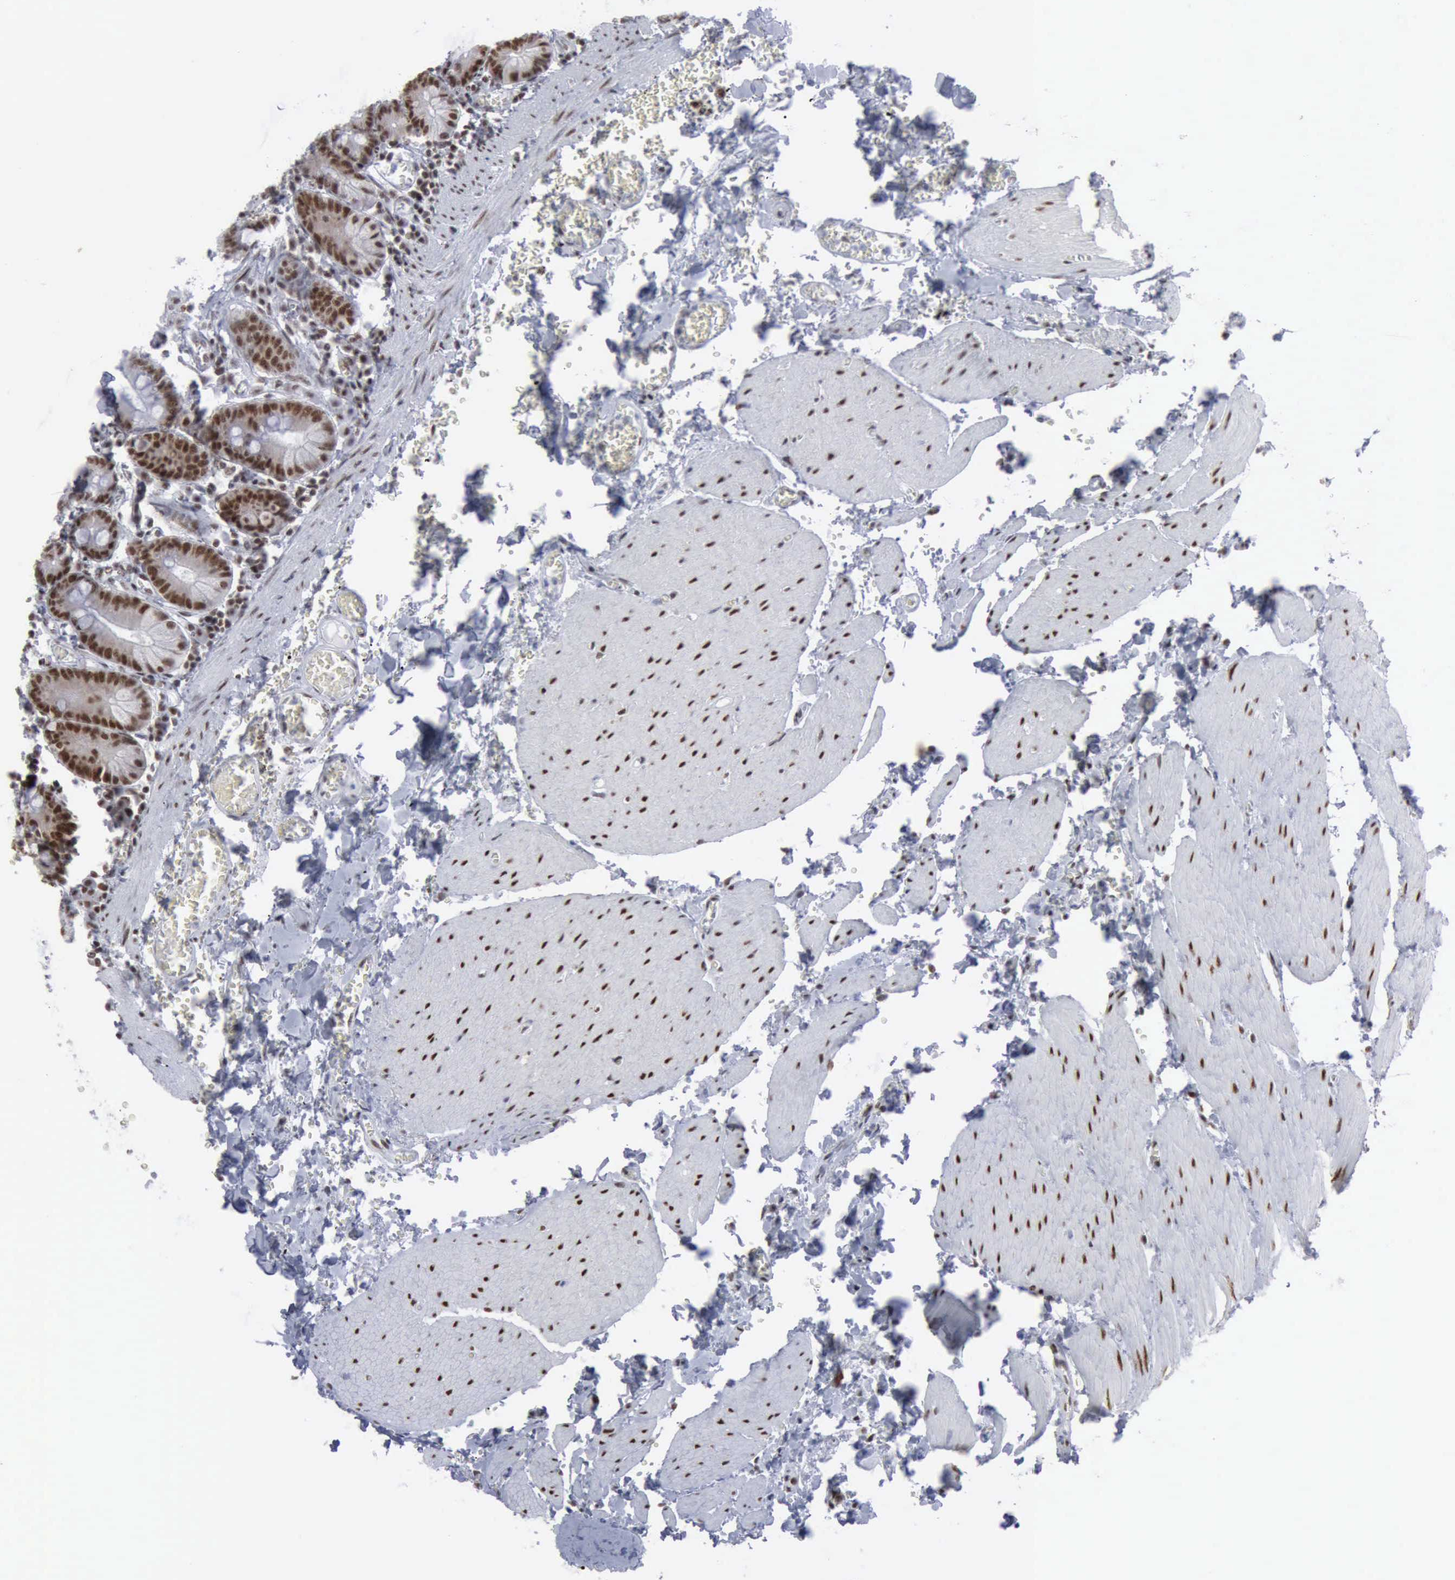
{"staining": {"intensity": "moderate", "quantity": ">75%", "location": "nuclear"}, "tissue": "small intestine", "cell_type": "Glandular cells", "image_type": "normal", "snomed": [{"axis": "morphology", "description": "Normal tissue, NOS"}, {"axis": "topography", "description": "Small intestine"}], "caption": "Immunohistochemistry of benign small intestine exhibits medium levels of moderate nuclear positivity in approximately >75% of glandular cells.", "gene": "XPA", "patient": {"sex": "male", "age": 71}}